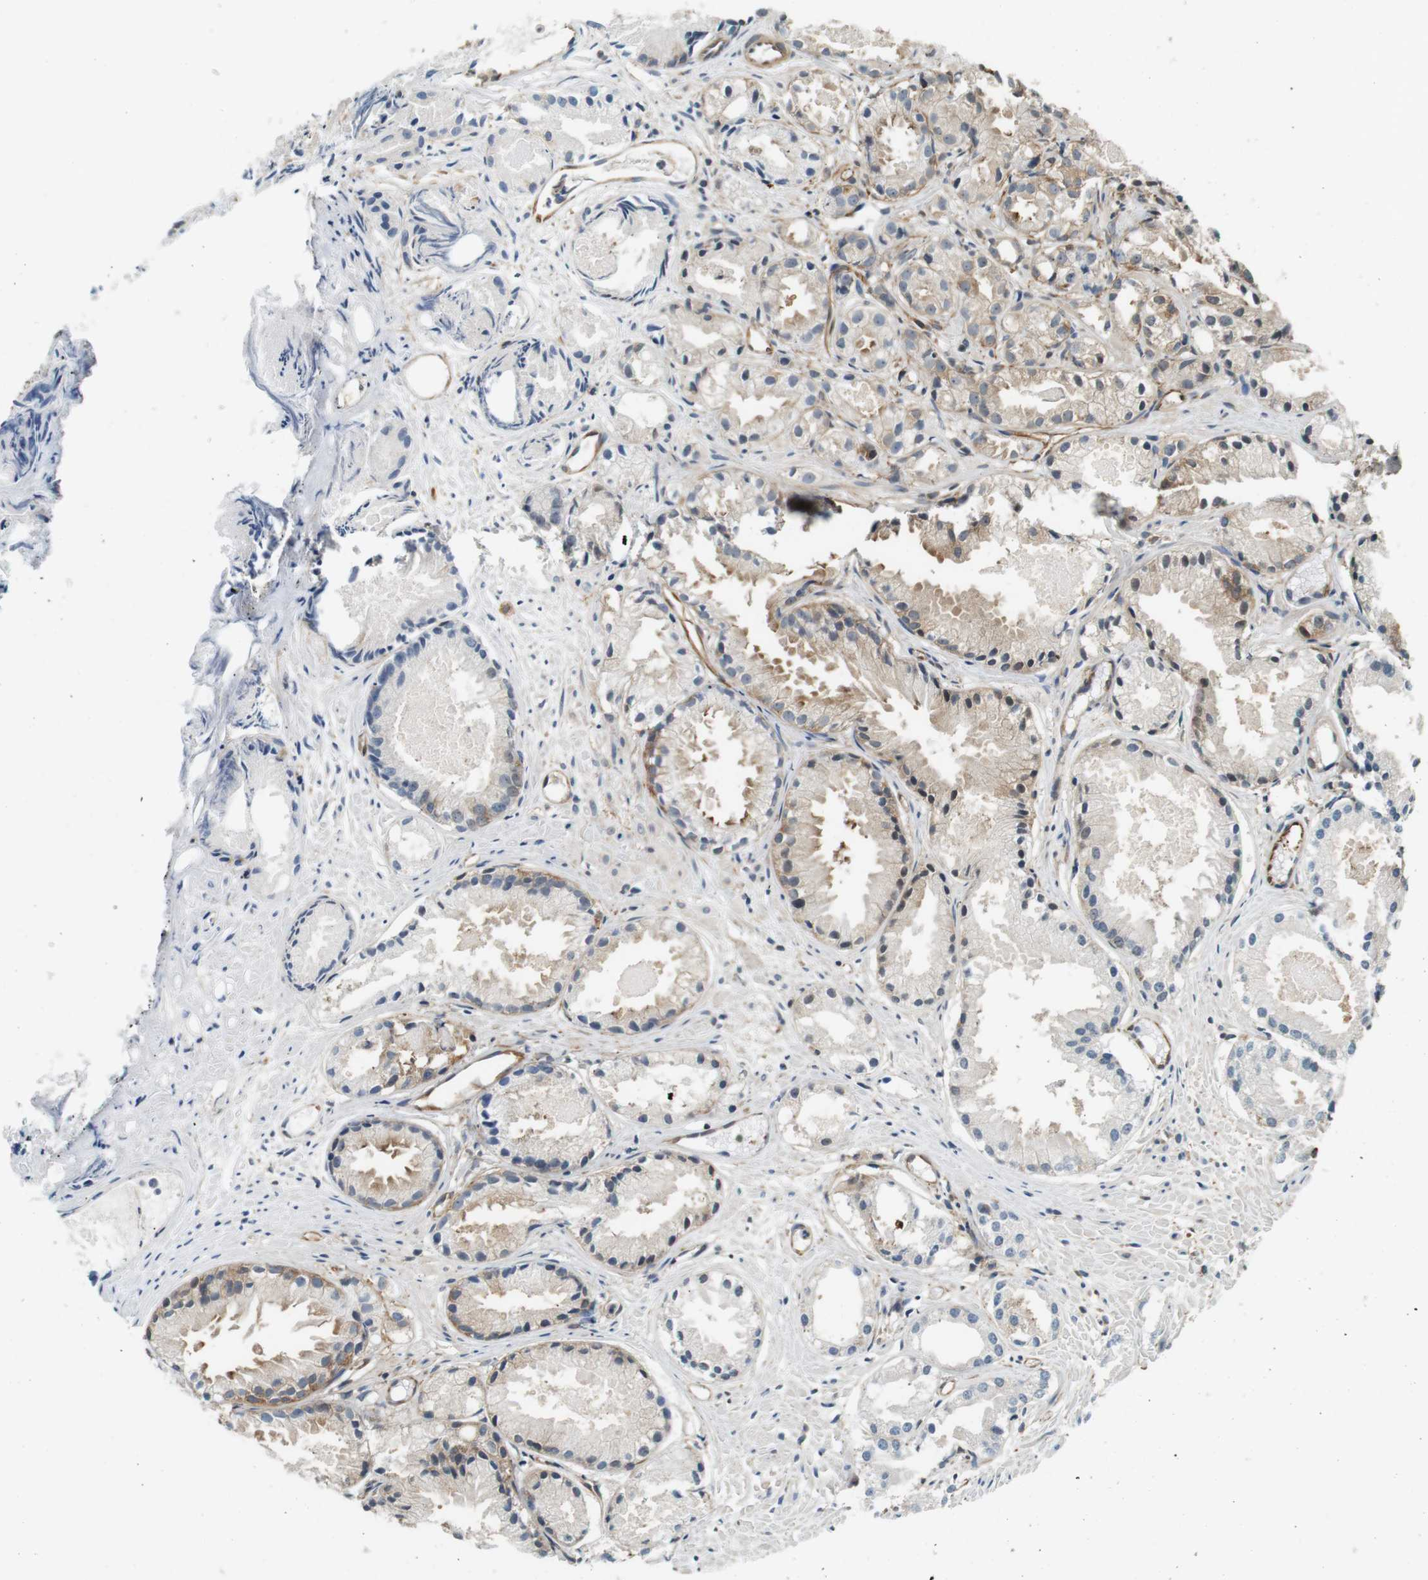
{"staining": {"intensity": "moderate", "quantity": "<25%", "location": "cytoplasmic/membranous"}, "tissue": "prostate cancer", "cell_type": "Tumor cells", "image_type": "cancer", "snomed": [{"axis": "morphology", "description": "Adenocarcinoma, Low grade"}, {"axis": "topography", "description": "Prostate"}], "caption": "This image displays immunohistochemistry (IHC) staining of prostate cancer, with low moderate cytoplasmic/membranous expression in about <25% of tumor cells.", "gene": "PA2G4", "patient": {"sex": "male", "age": 72}}